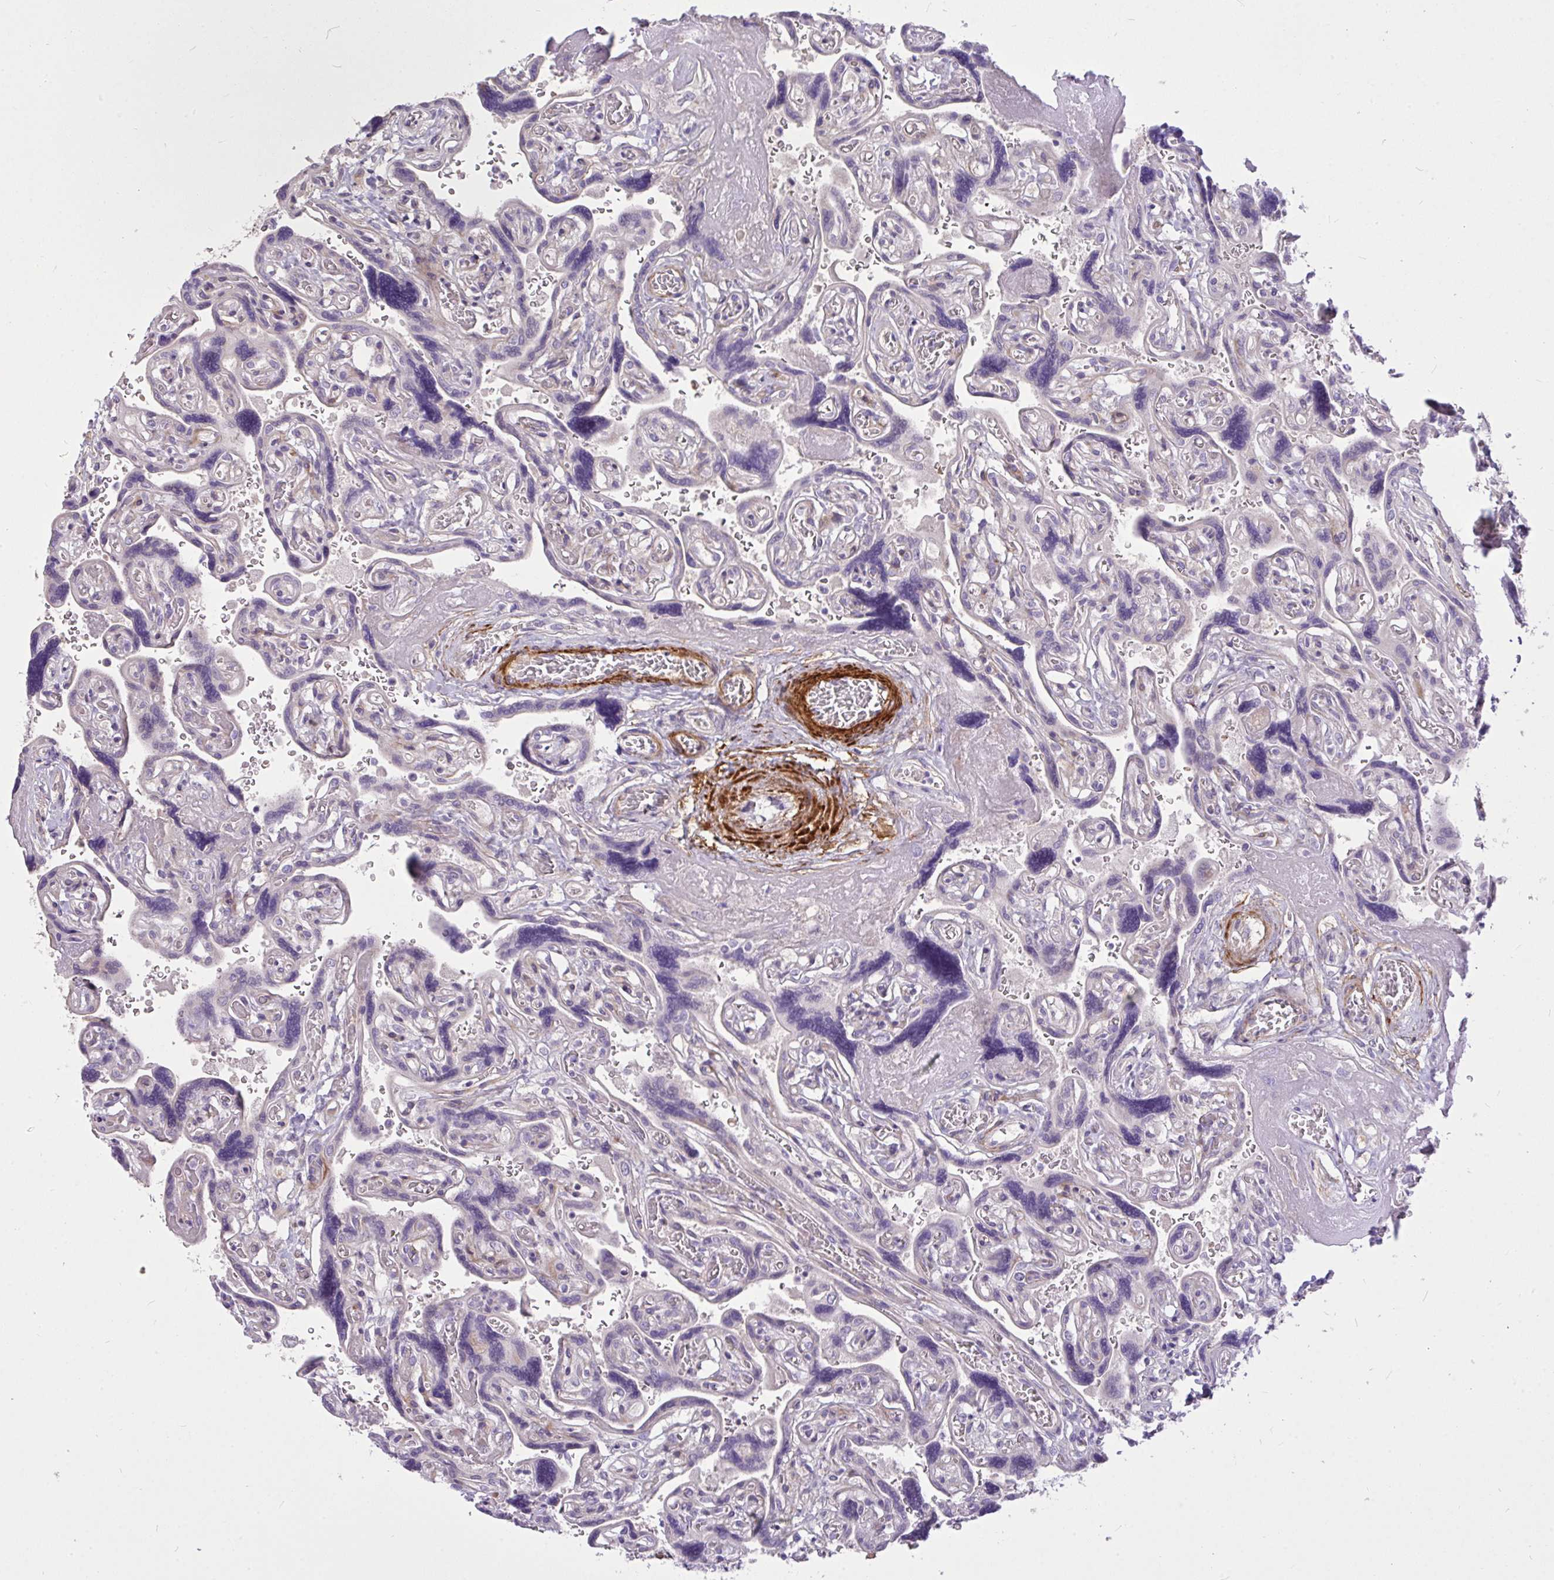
{"staining": {"intensity": "negative", "quantity": "none", "location": "none"}, "tissue": "placenta", "cell_type": "Decidual cells", "image_type": "normal", "snomed": [{"axis": "morphology", "description": "Normal tissue, NOS"}, {"axis": "topography", "description": "Placenta"}], "caption": "This is a histopathology image of IHC staining of unremarkable placenta, which shows no positivity in decidual cells. (DAB (3,3'-diaminobenzidine) immunohistochemistry visualized using brightfield microscopy, high magnification).", "gene": "MOCS1", "patient": {"sex": "female", "age": 32}}